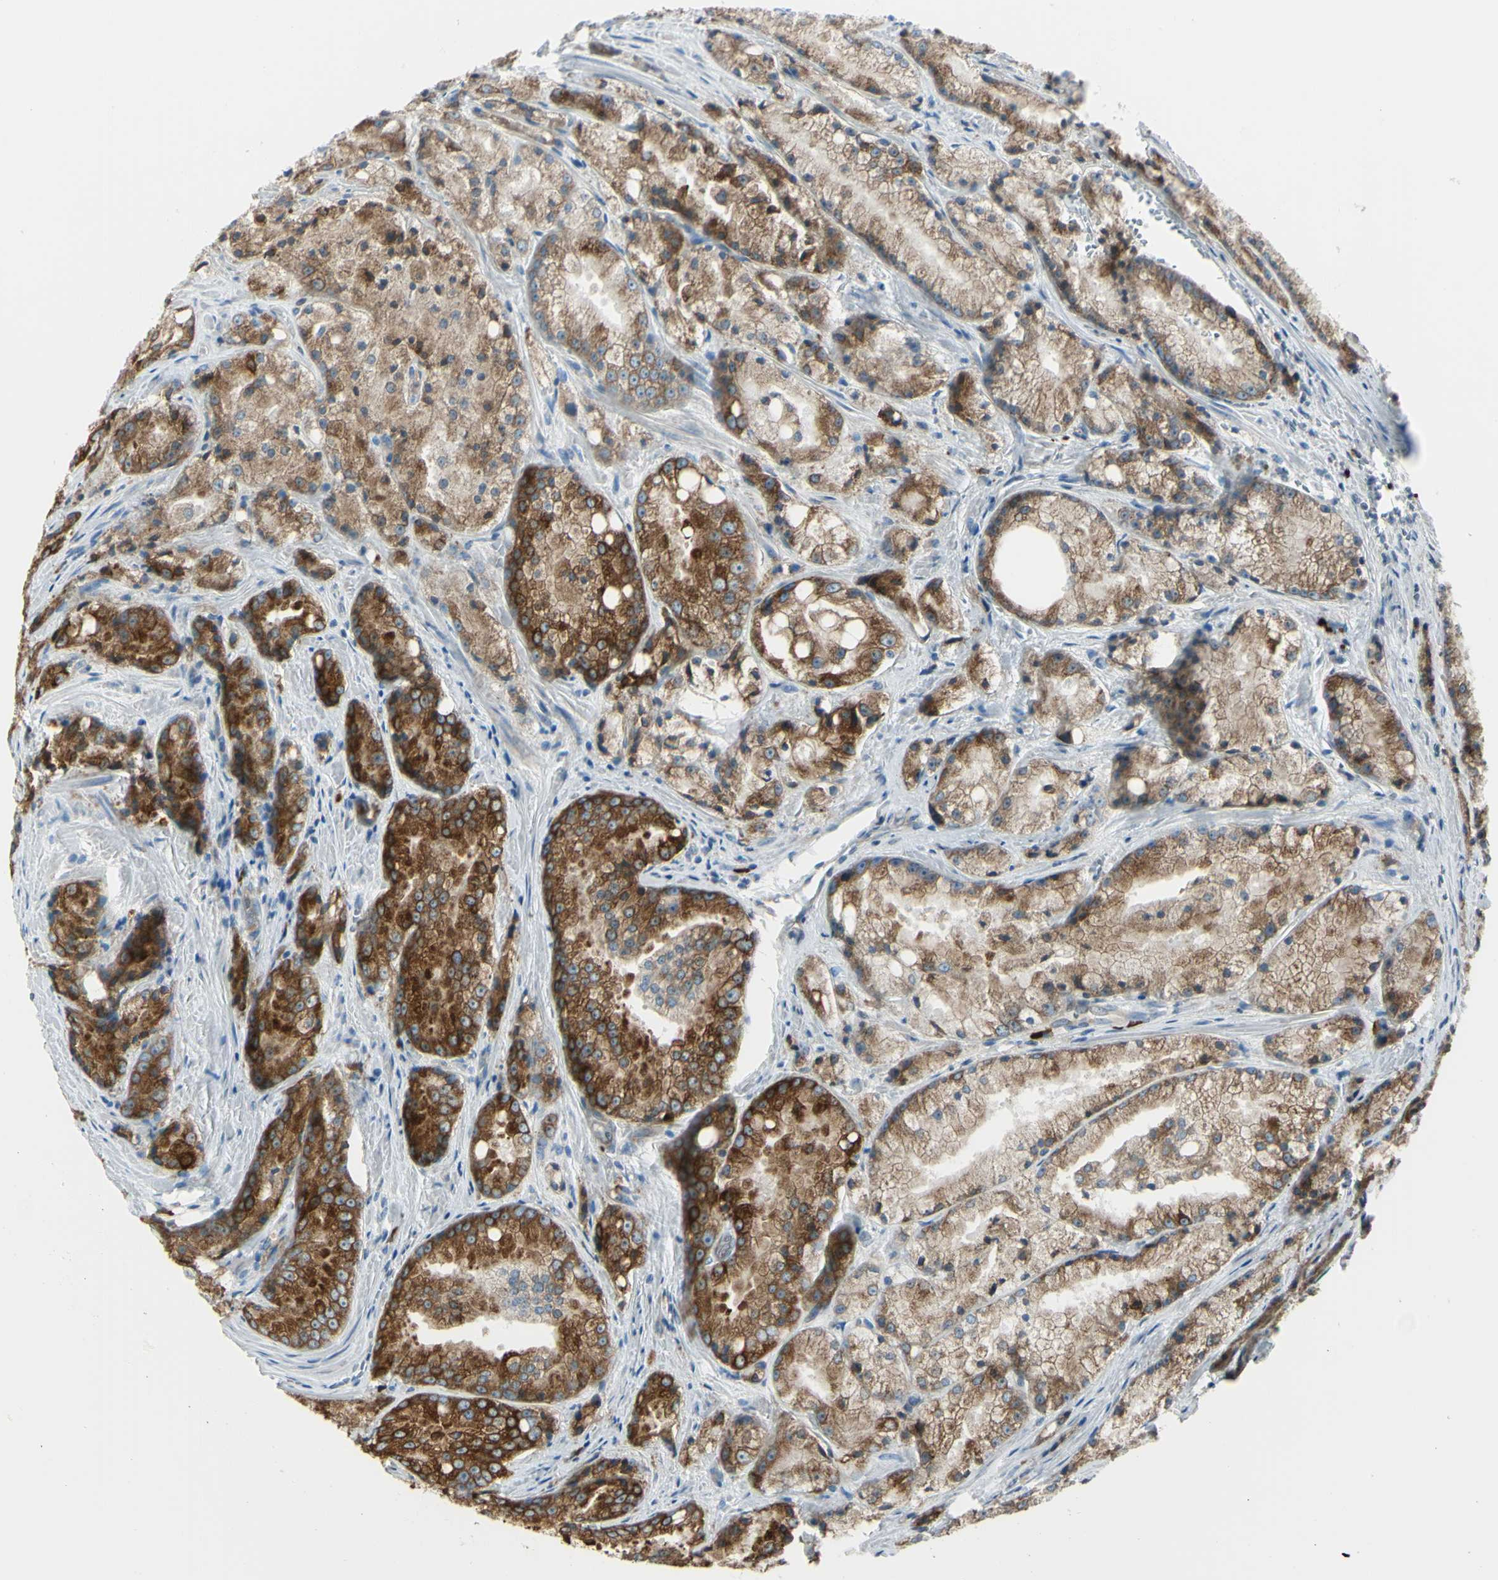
{"staining": {"intensity": "moderate", "quantity": ">75%", "location": "cytoplasmic/membranous"}, "tissue": "prostate cancer", "cell_type": "Tumor cells", "image_type": "cancer", "snomed": [{"axis": "morphology", "description": "Adenocarcinoma, Low grade"}, {"axis": "topography", "description": "Prostate"}], "caption": "IHC of low-grade adenocarcinoma (prostate) shows medium levels of moderate cytoplasmic/membranous staining in approximately >75% of tumor cells.", "gene": "SELENOS", "patient": {"sex": "male", "age": 64}}